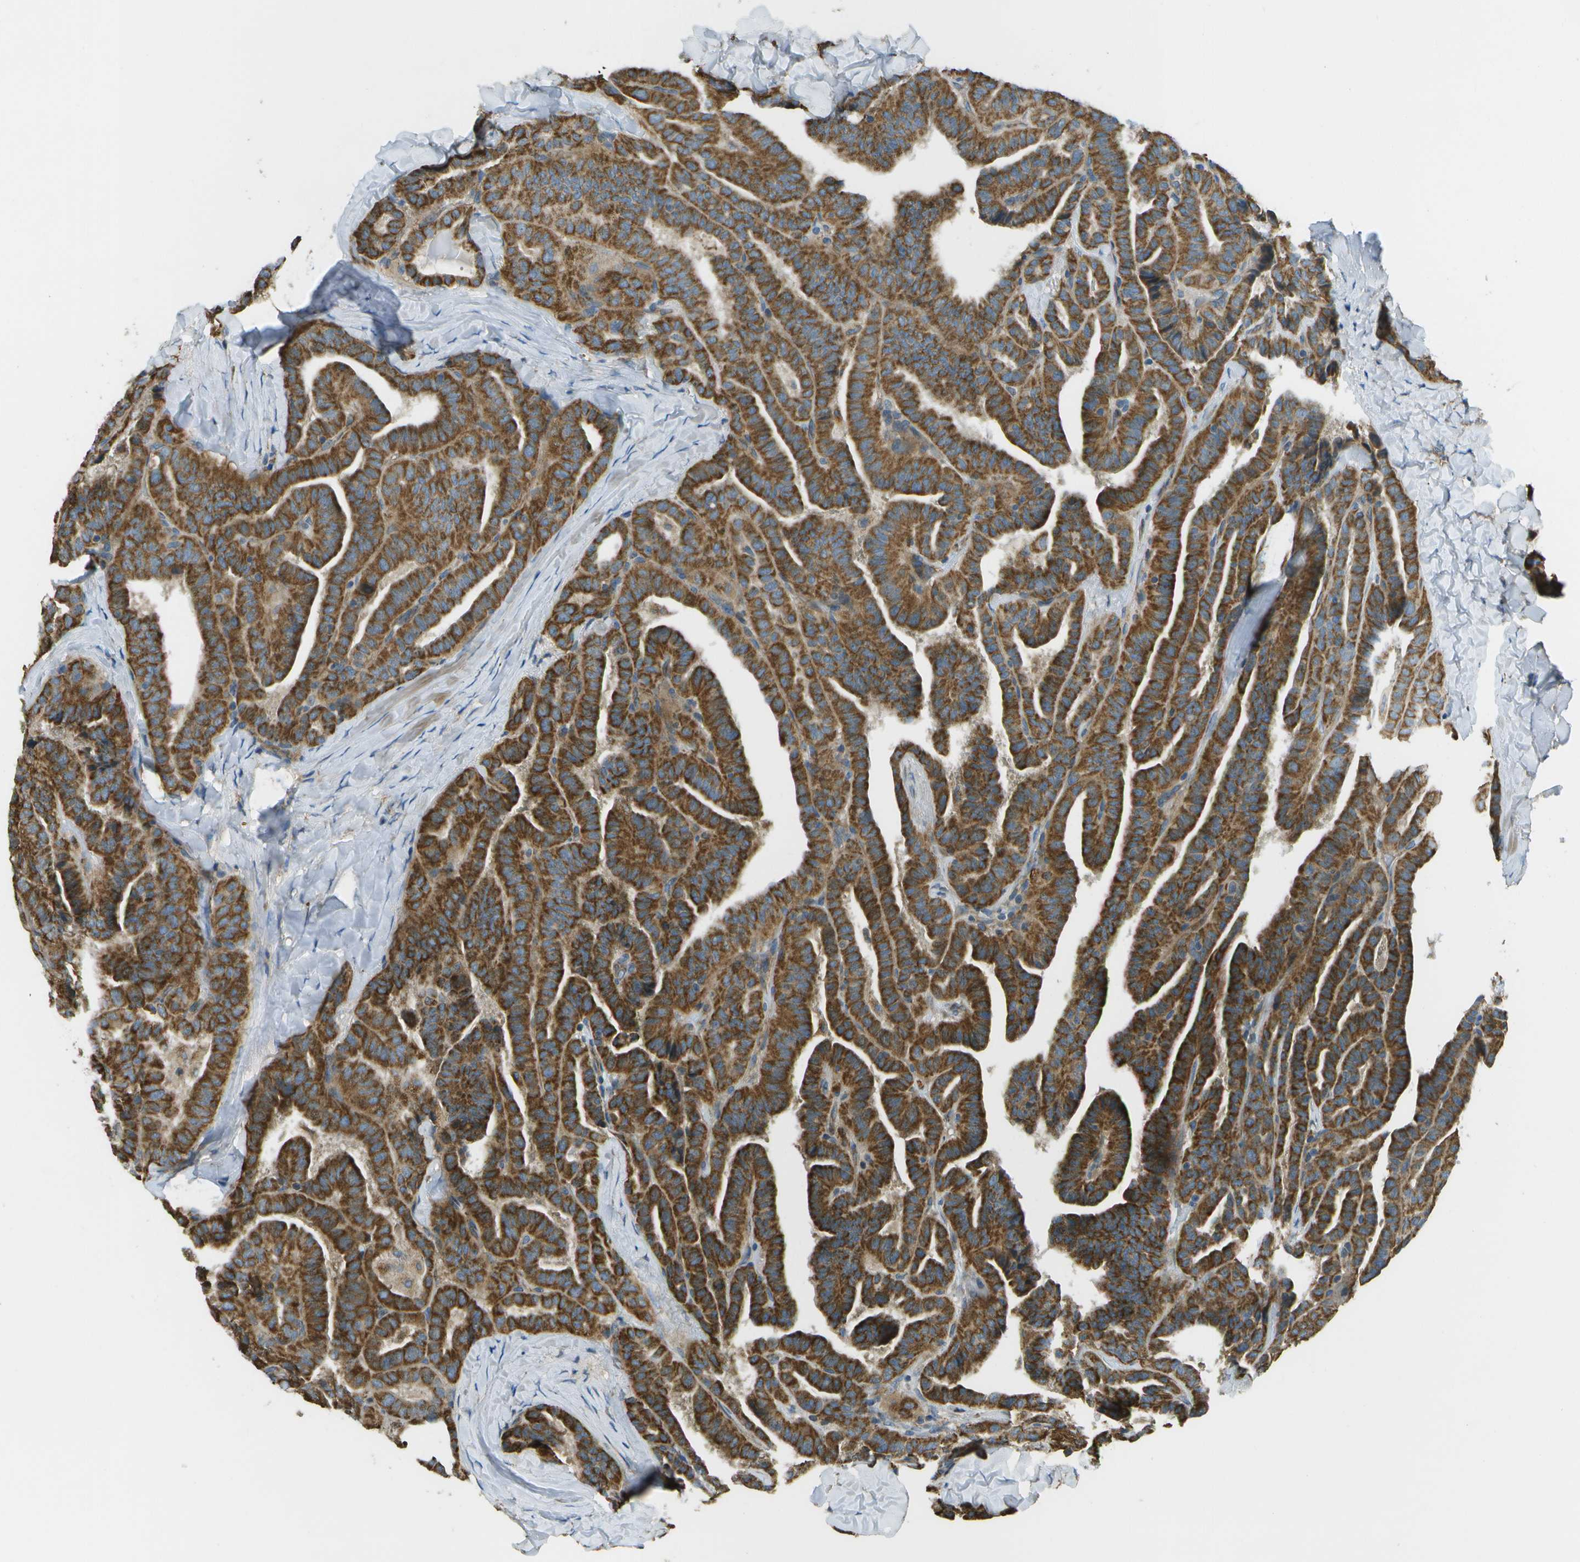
{"staining": {"intensity": "strong", "quantity": ">75%", "location": "cytoplasmic/membranous"}, "tissue": "thyroid cancer", "cell_type": "Tumor cells", "image_type": "cancer", "snomed": [{"axis": "morphology", "description": "Papillary adenocarcinoma, NOS"}, {"axis": "topography", "description": "Thyroid gland"}], "caption": "Thyroid cancer stained with DAB (3,3'-diaminobenzidine) immunohistochemistry exhibits high levels of strong cytoplasmic/membranous positivity in about >75% of tumor cells.", "gene": "NRK", "patient": {"sex": "male", "age": 77}}